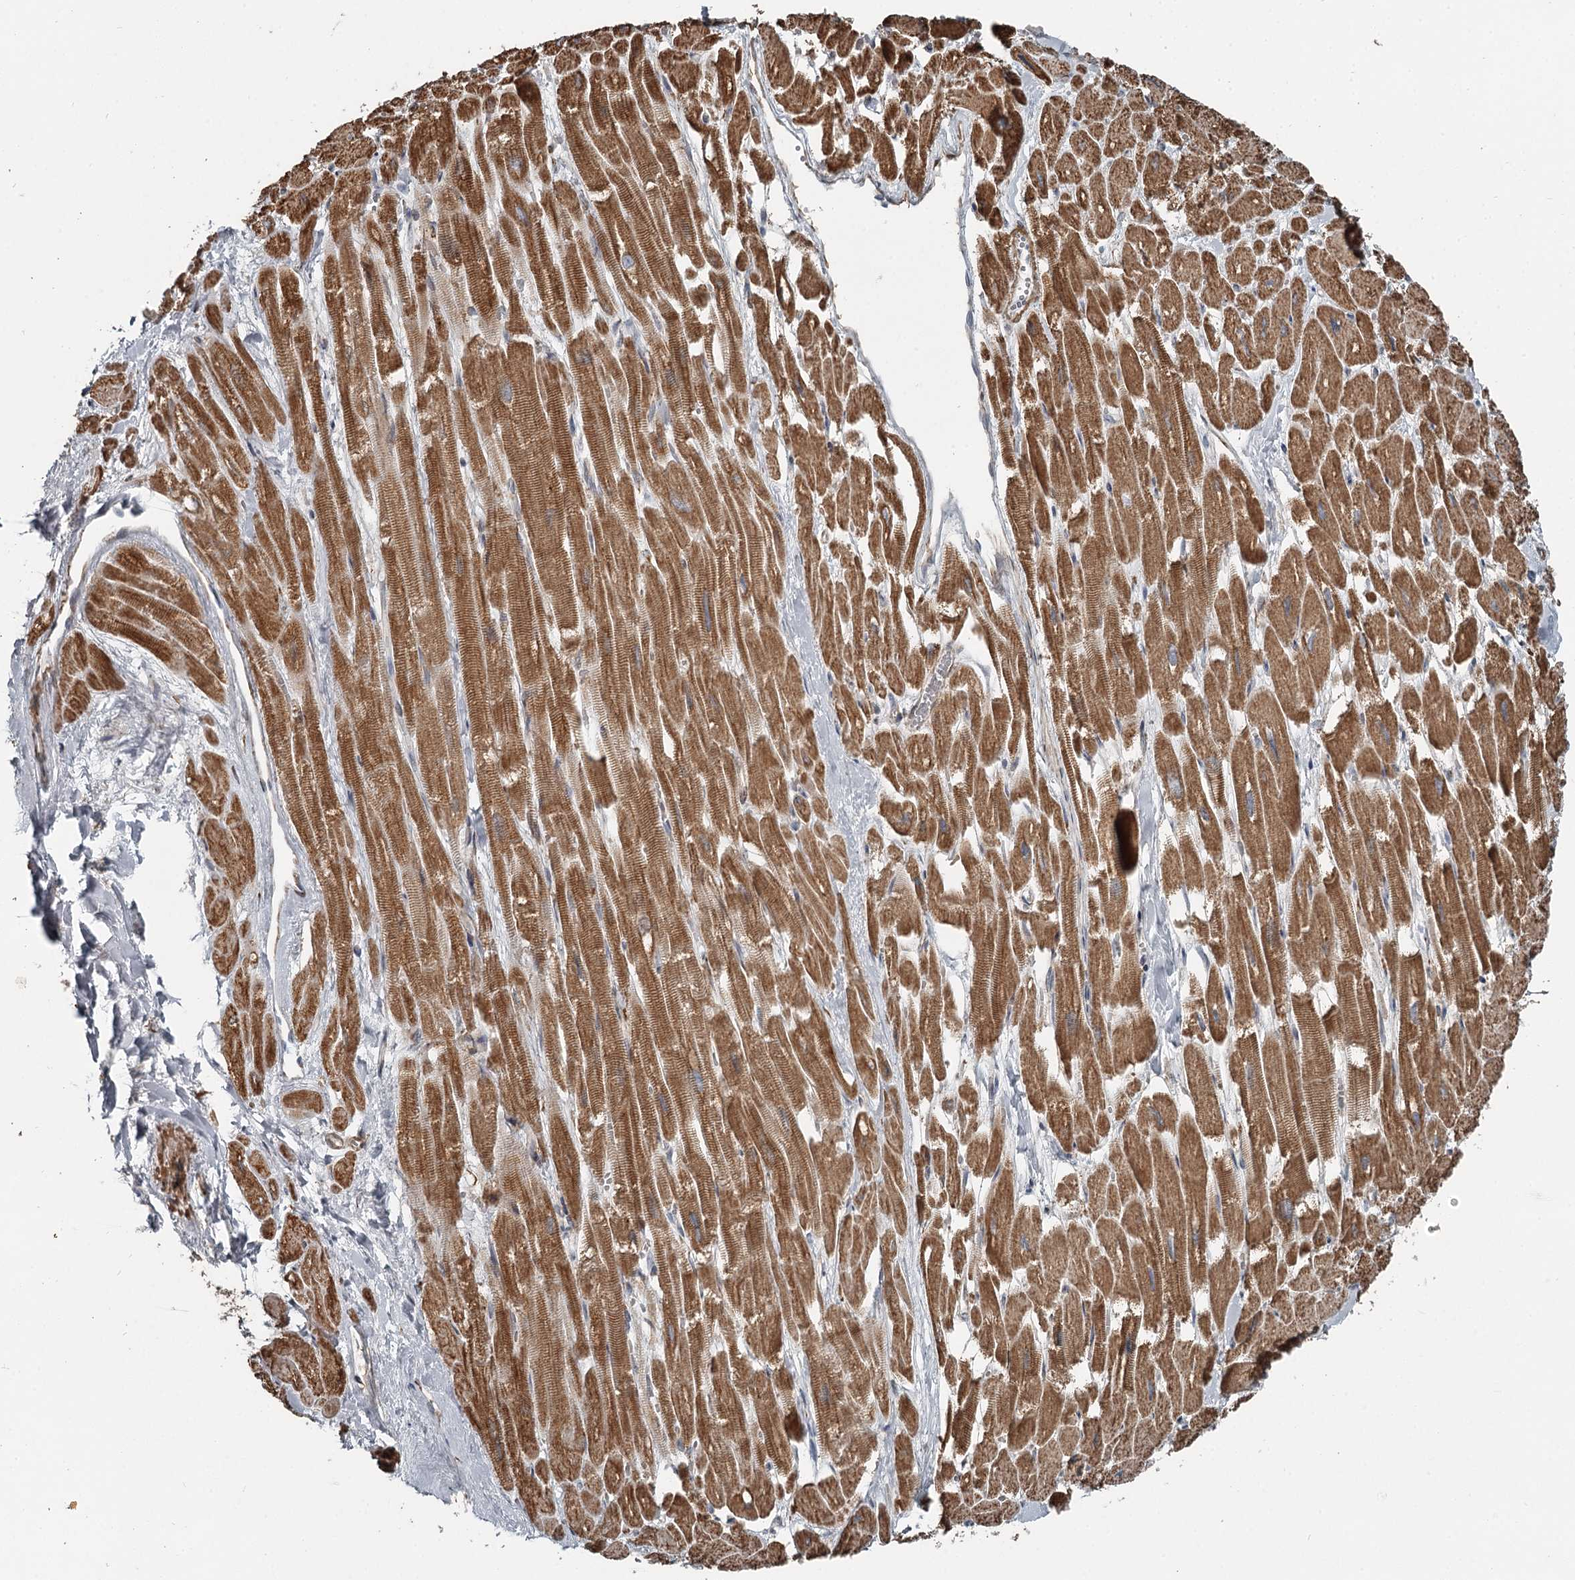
{"staining": {"intensity": "moderate", "quantity": ">75%", "location": "cytoplasmic/membranous"}, "tissue": "heart muscle", "cell_type": "Cardiomyocytes", "image_type": "normal", "snomed": [{"axis": "morphology", "description": "Normal tissue, NOS"}, {"axis": "topography", "description": "Heart"}], "caption": "Immunohistochemistry staining of unremarkable heart muscle, which demonstrates medium levels of moderate cytoplasmic/membranous positivity in about >75% of cardiomyocytes indicating moderate cytoplasmic/membranous protein expression. The staining was performed using DAB (brown) for protein detection and nuclei were counterstained in hematoxylin (blue).", "gene": "RASSF8", "patient": {"sex": "male", "age": 54}}